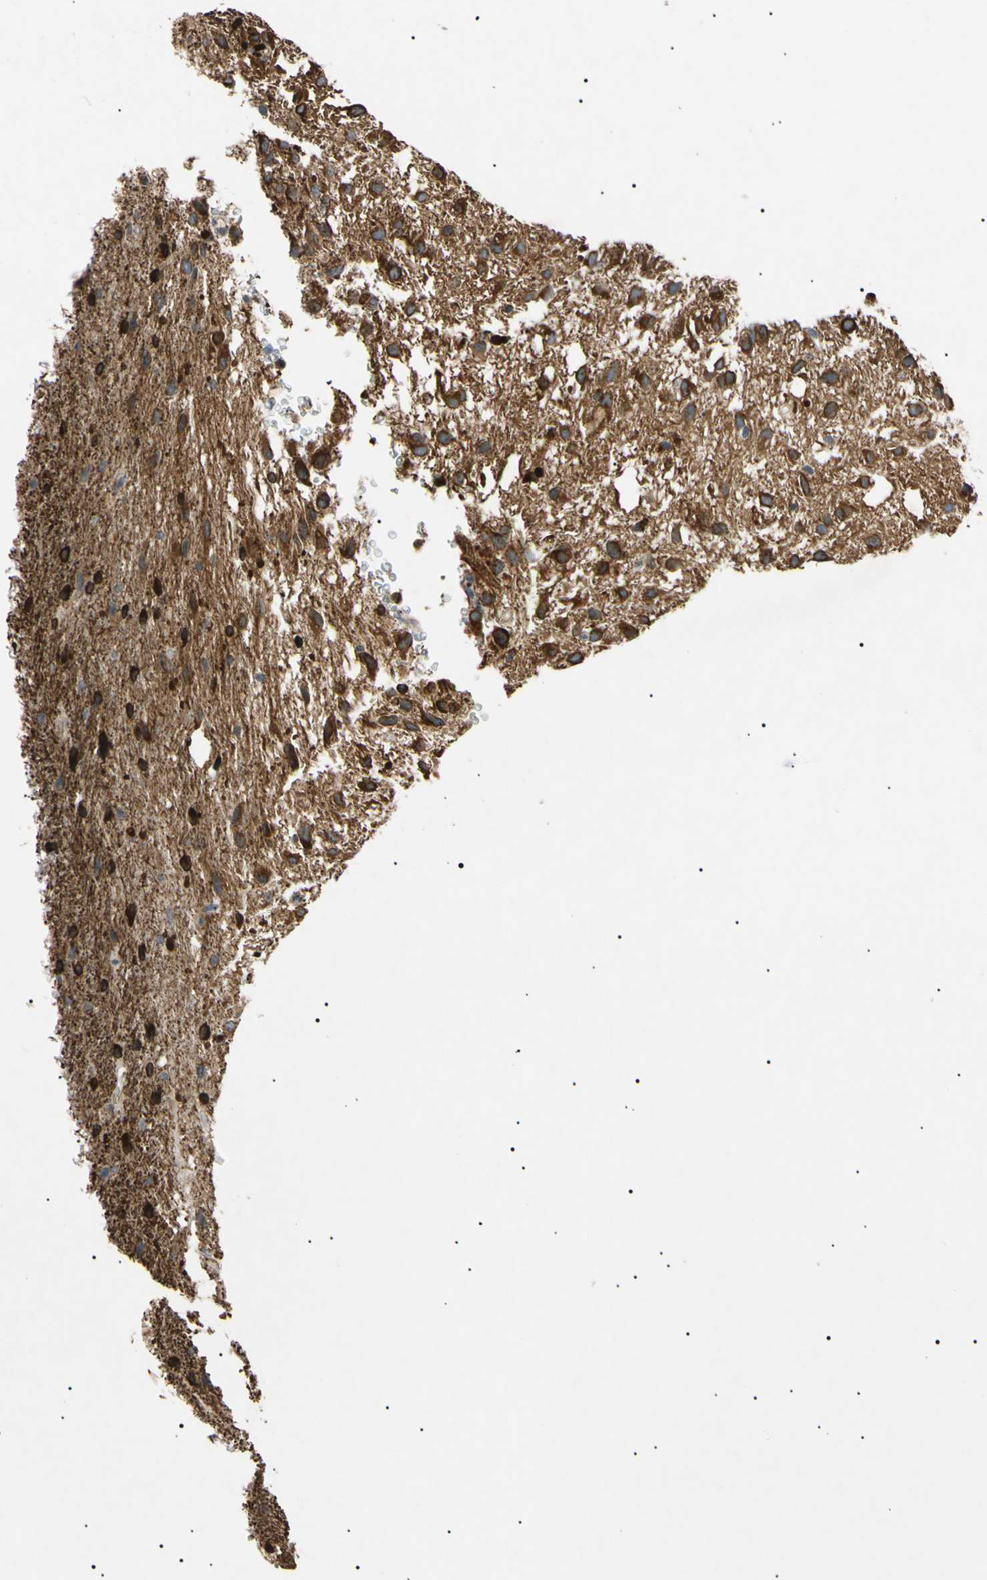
{"staining": {"intensity": "strong", "quantity": "25%-75%", "location": "cytoplasmic/membranous,nuclear"}, "tissue": "glioma", "cell_type": "Tumor cells", "image_type": "cancer", "snomed": [{"axis": "morphology", "description": "Glioma, malignant, Low grade"}, {"axis": "topography", "description": "Brain"}], "caption": "Glioma stained with DAB immunohistochemistry exhibits high levels of strong cytoplasmic/membranous and nuclear expression in approximately 25%-75% of tumor cells. The staining is performed using DAB brown chromogen to label protein expression. The nuclei are counter-stained blue using hematoxylin.", "gene": "TUBB4A", "patient": {"sex": "male", "age": 77}}